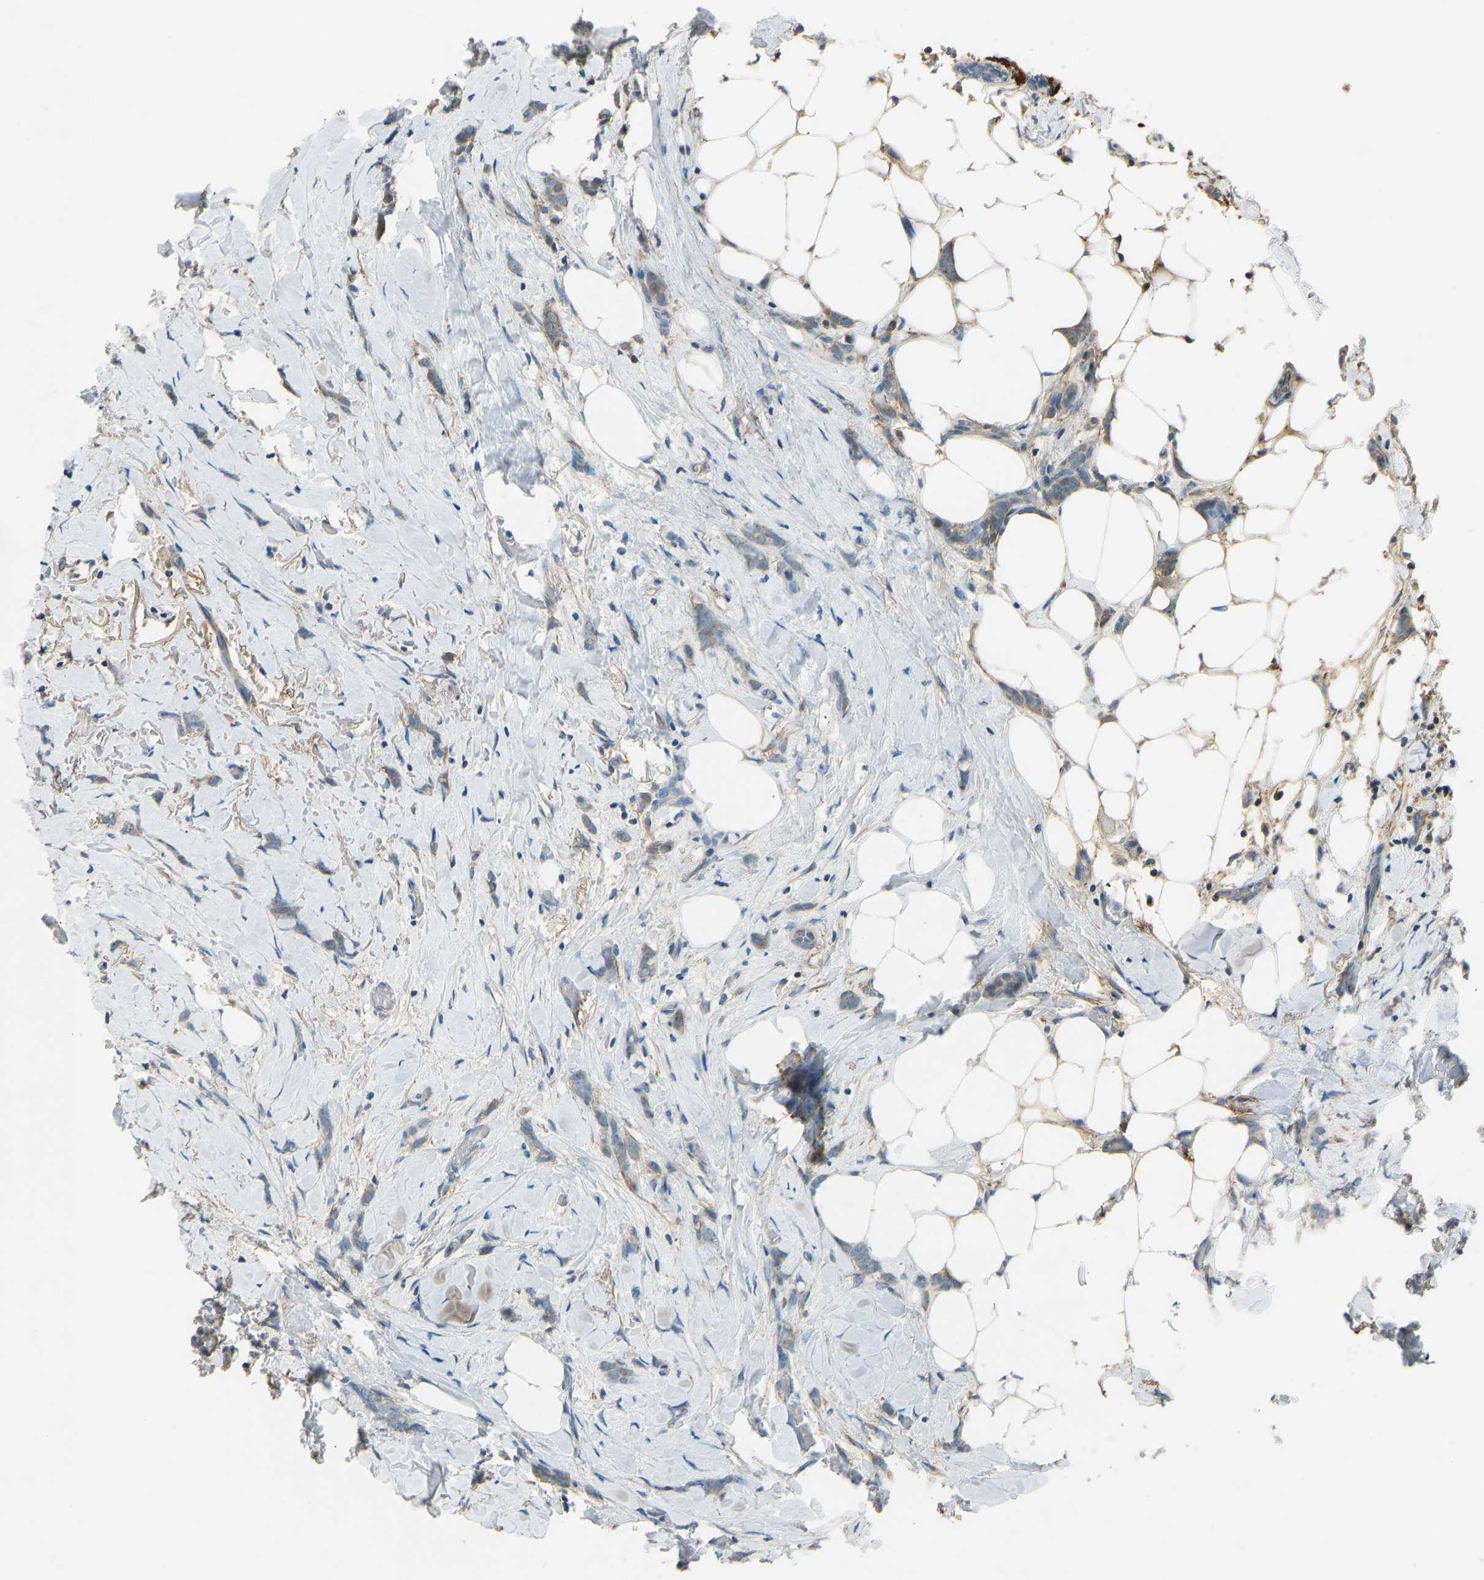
{"staining": {"intensity": "weak", "quantity": "<25%", "location": "cytoplasmic/membranous"}, "tissue": "breast cancer", "cell_type": "Tumor cells", "image_type": "cancer", "snomed": [{"axis": "morphology", "description": "Lobular carcinoma, in situ"}, {"axis": "morphology", "description": "Lobular carcinoma"}, {"axis": "topography", "description": "Breast"}], "caption": "Immunohistochemistry histopathology image of neoplastic tissue: human breast cancer stained with DAB (3,3'-diaminobenzidine) displays no significant protein expression in tumor cells.", "gene": "FBLN2", "patient": {"sex": "female", "age": 41}}